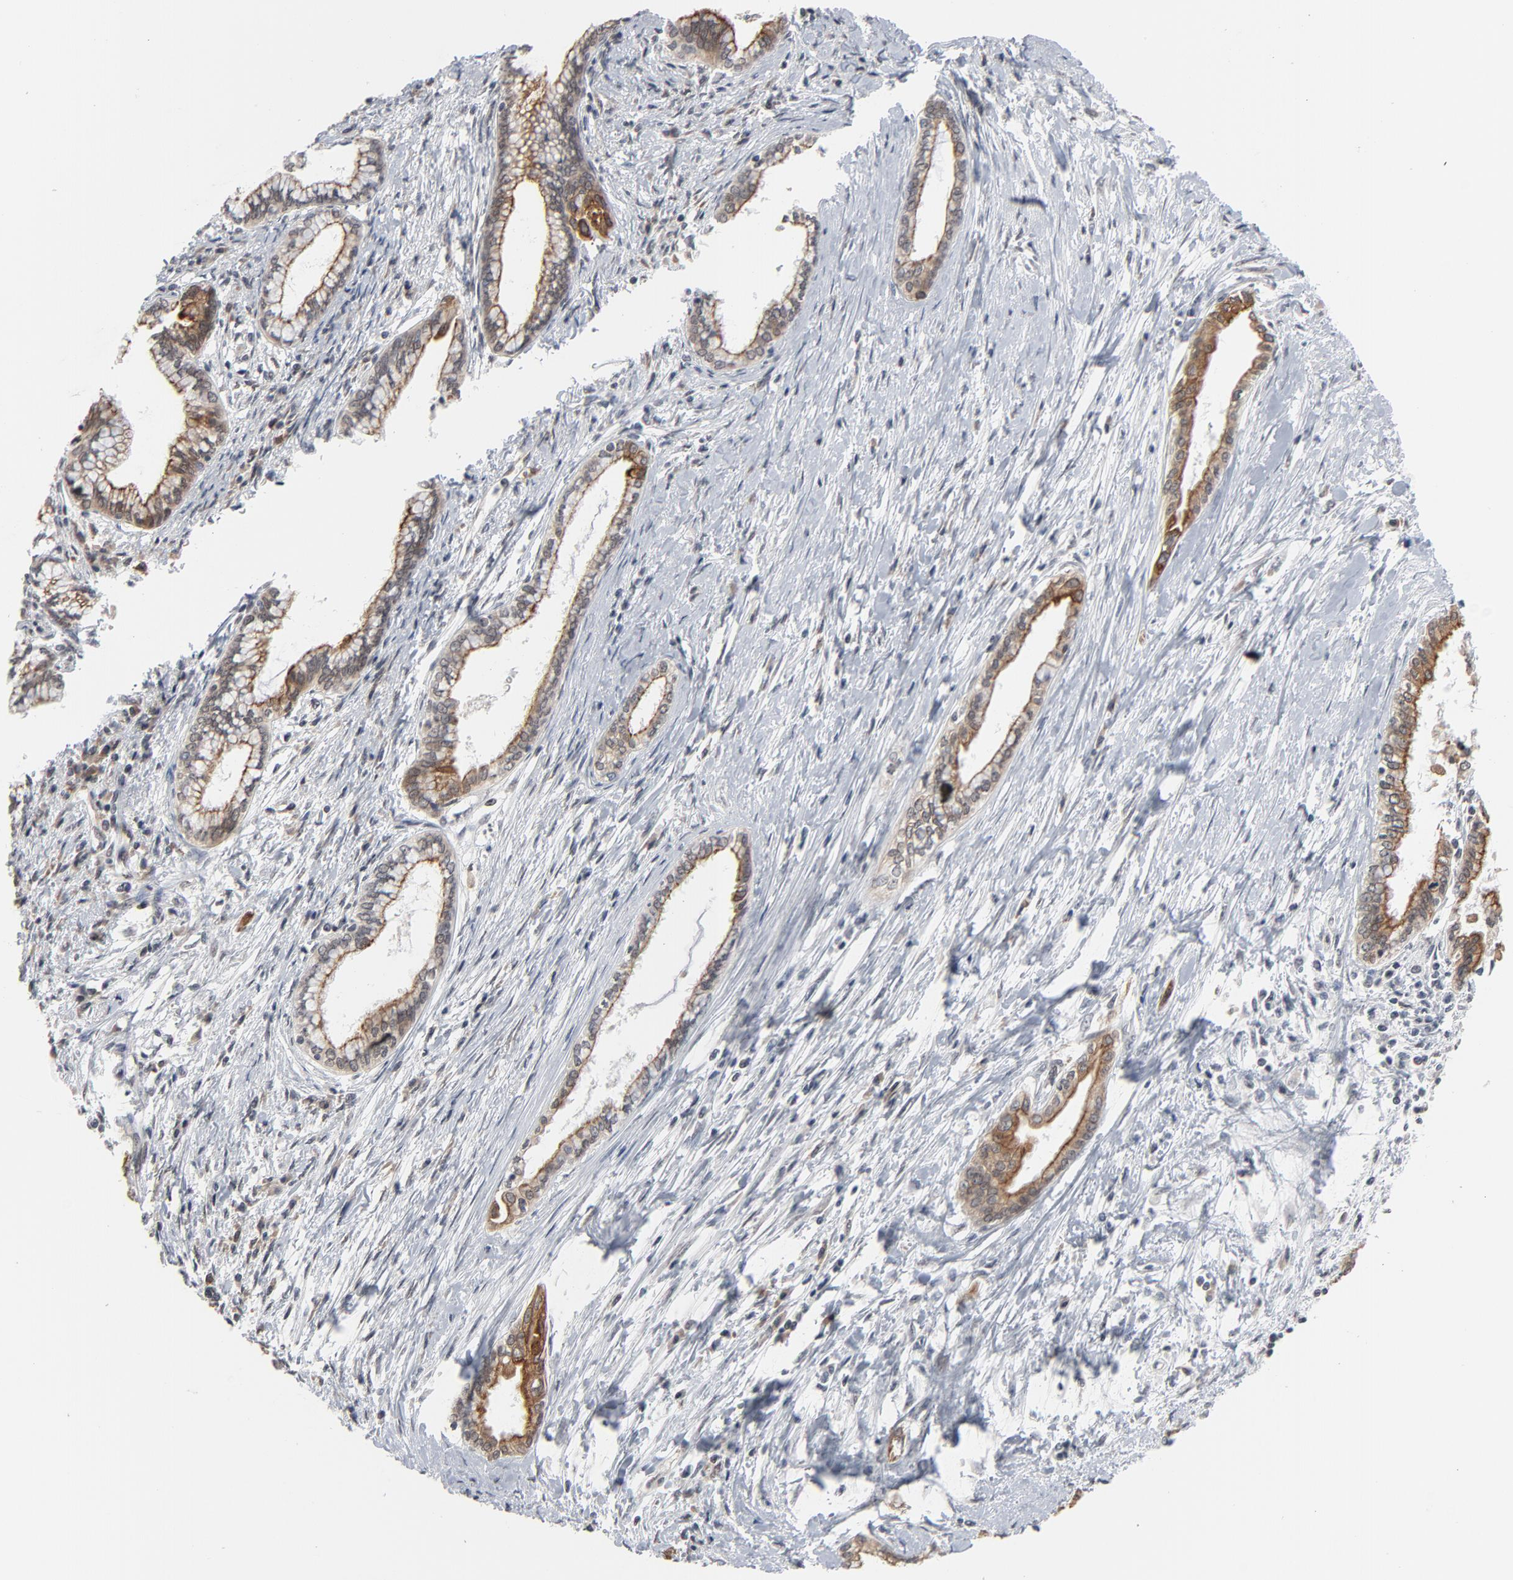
{"staining": {"intensity": "moderate", "quantity": ">75%", "location": "cytoplasmic/membranous"}, "tissue": "pancreatic cancer", "cell_type": "Tumor cells", "image_type": "cancer", "snomed": [{"axis": "morphology", "description": "Adenocarcinoma, NOS"}, {"axis": "topography", "description": "Pancreas"}], "caption": "IHC micrograph of neoplastic tissue: pancreatic cancer (adenocarcinoma) stained using IHC reveals medium levels of moderate protein expression localized specifically in the cytoplasmic/membranous of tumor cells, appearing as a cytoplasmic/membranous brown color.", "gene": "ITPR3", "patient": {"sex": "female", "age": 64}}